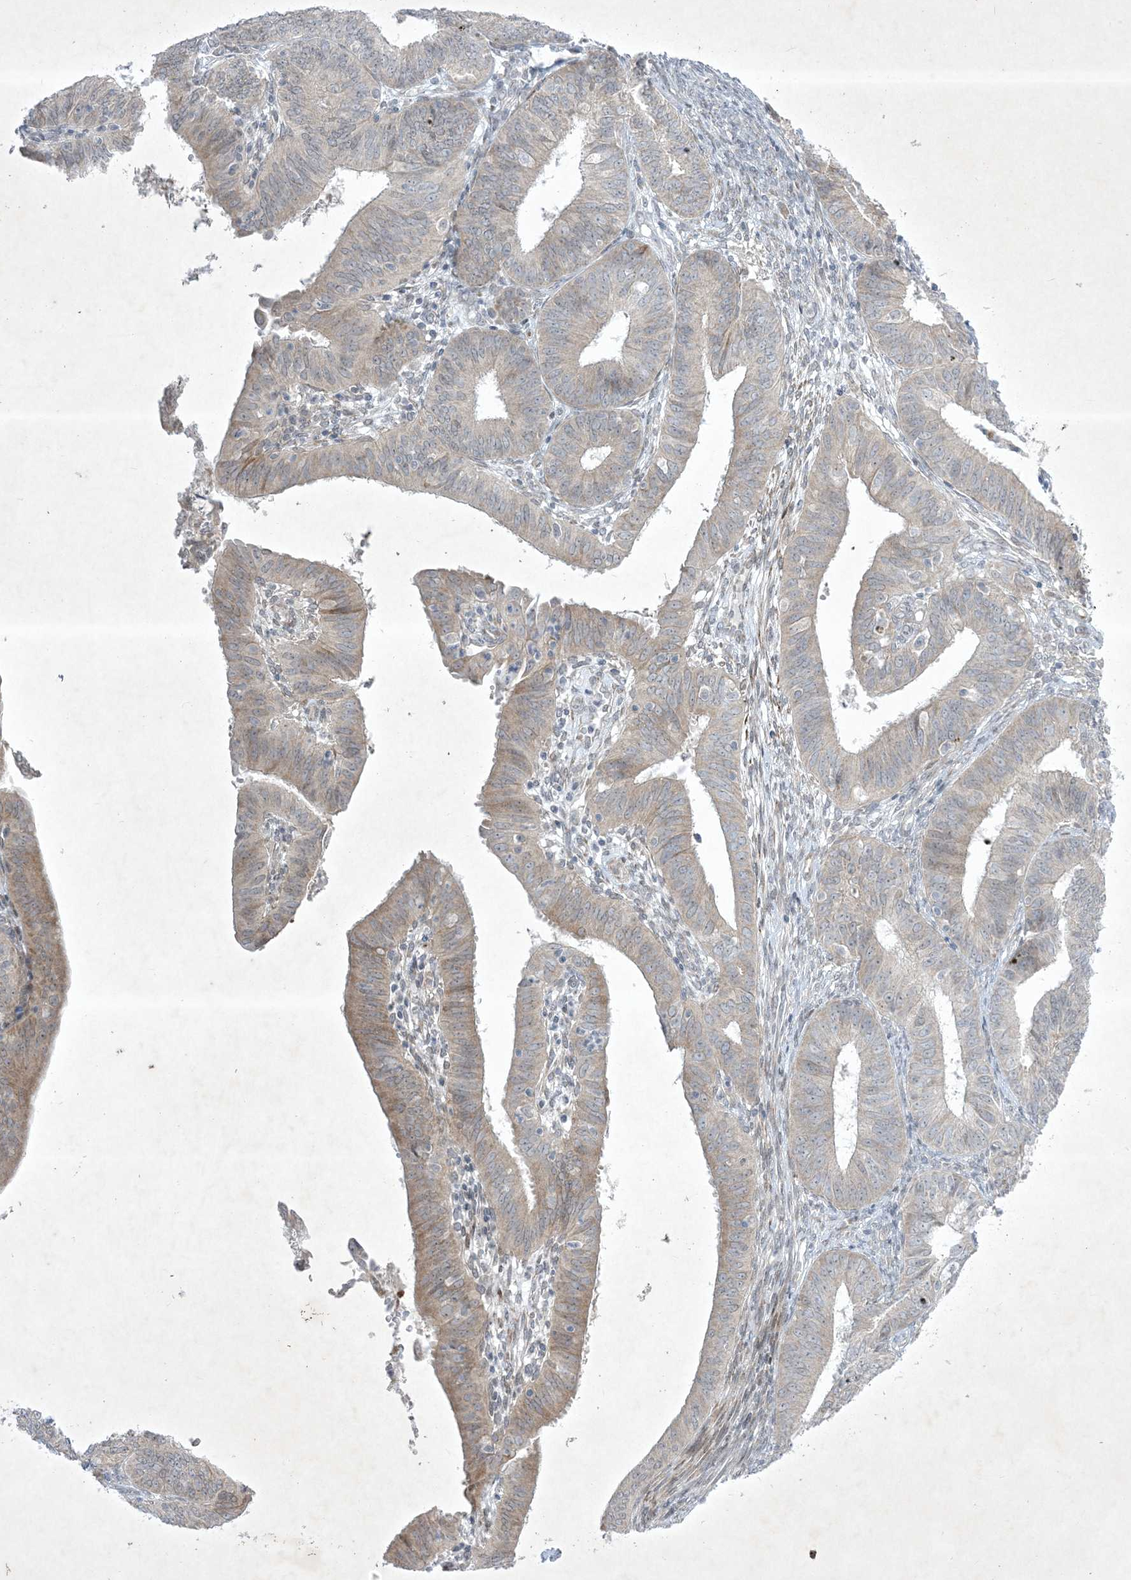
{"staining": {"intensity": "weak", "quantity": "25%-75%", "location": "cytoplasmic/membranous"}, "tissue": "endometrial cancer", "cell_type": "Tumor cells", "image_type": "cancer", "snomed": [{"axis": "morphology", "description": "Adenocarcinoma, NOS"}, {"axis": "topography", "description": "Endometrium"}], "caption": "IHC (DAB) staining of human endometrial cancer (adenocarcinoma) demonstrates weak cytoplasmic/membranous protein positivity in about 25%-75% of tumor cells.", "gene": "SOGA3", "patient": {"sex": "female", "age": 51}}